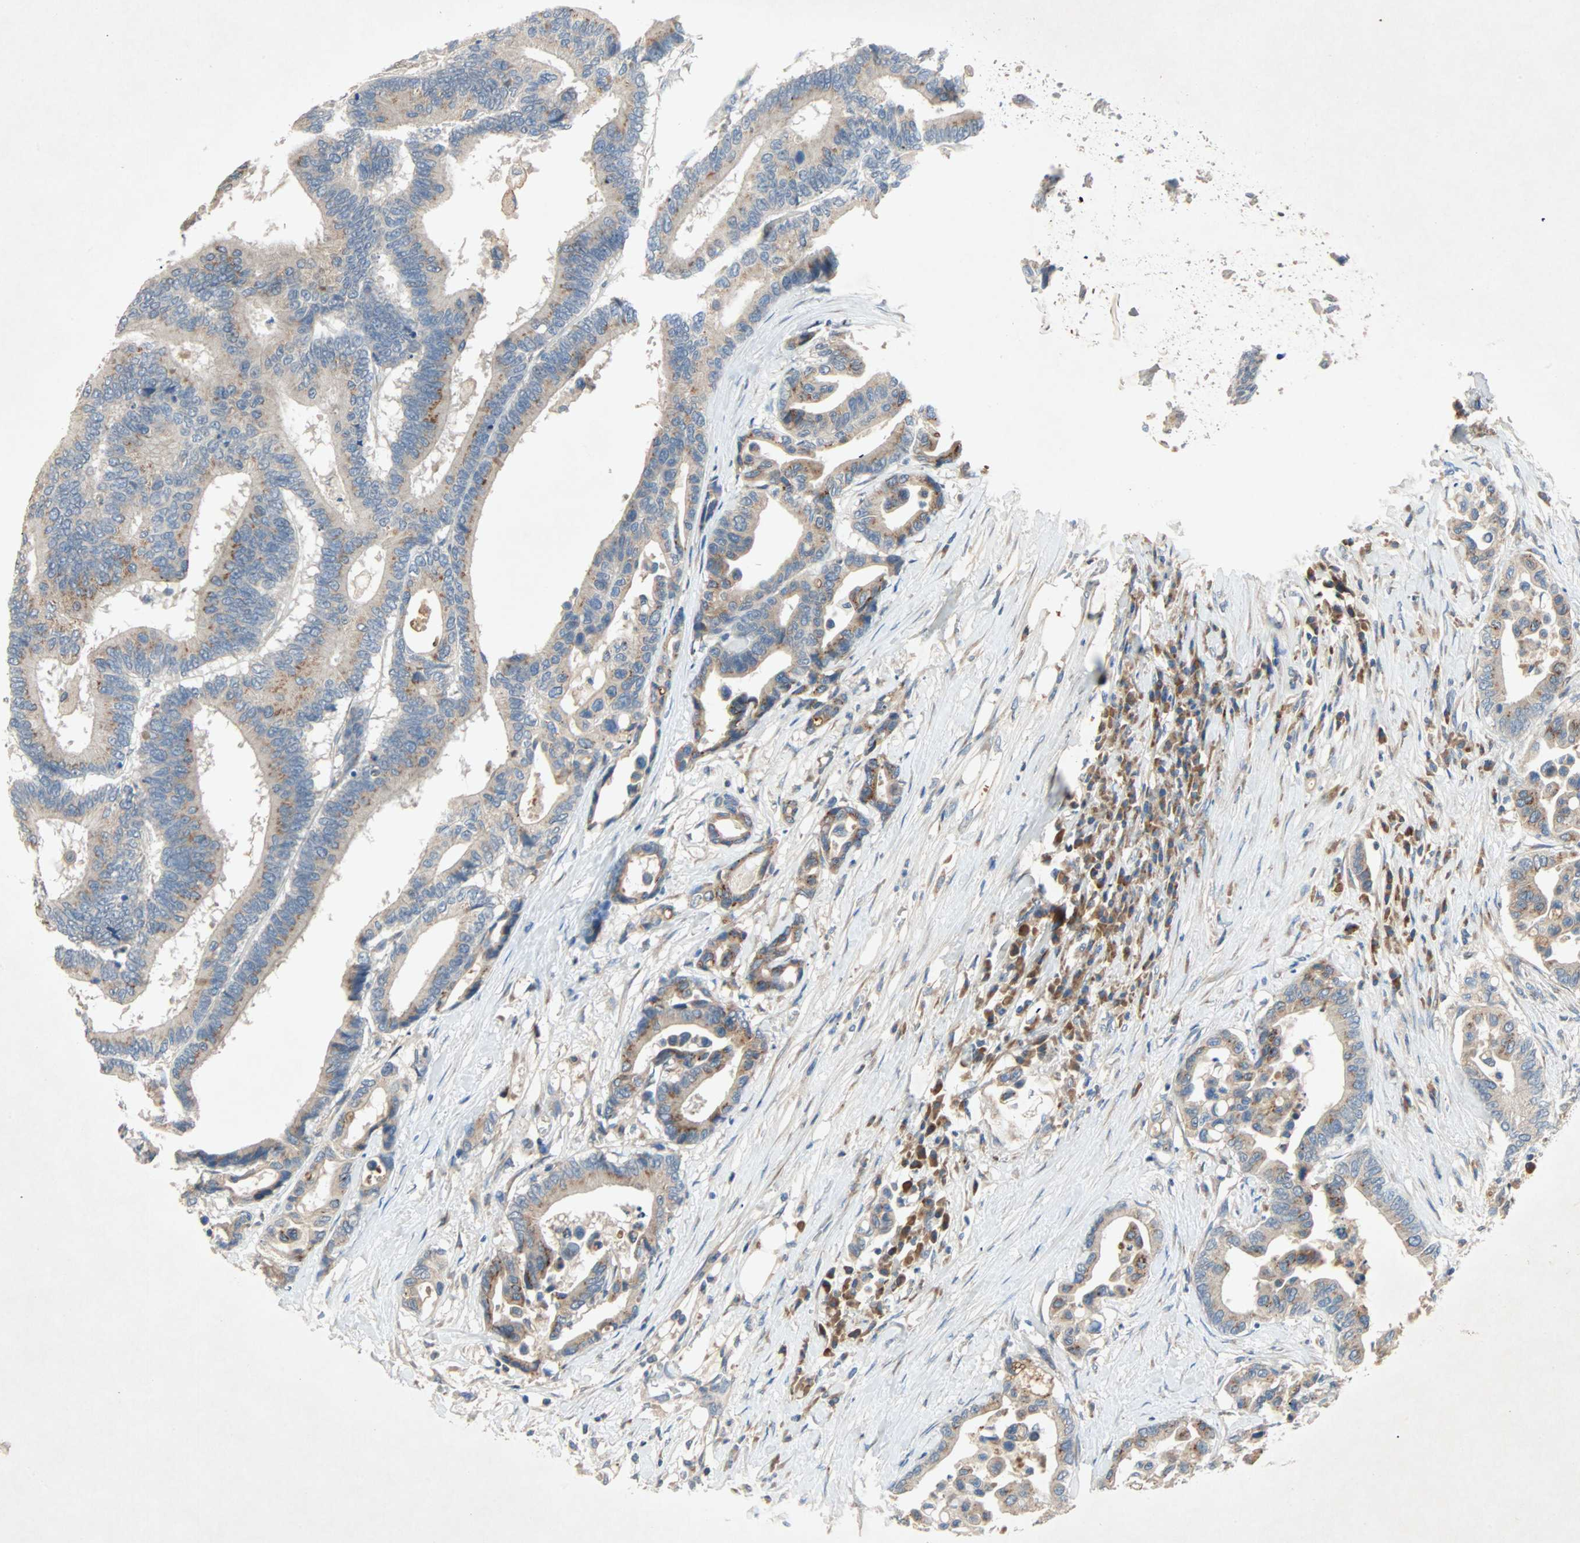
{"staining": {"intensity": "weak", "quantity": ">75%", "location": "cytoplasmic/membranous"}, "tissue": "colorectal cancer", "cell_type": "Tumor cells", "image_type": "cancer", "snomed": [{"axis": "morphology", "description": "Normal tissue, NOS"}, {"axis": "morphology", "description": "Adenocarcinoma, NOS"}, {"axis": "topography", "description": "Colon"}], "caption": "Approximately >75% of tumor cells in adenocarcinoma (colorectal) show weak cytoplasmic/membranous protein staining as visualized by brown immunohistochemical staining.", "gene": "XYLT1", "patient": {"sex": "male", "age": 82}}